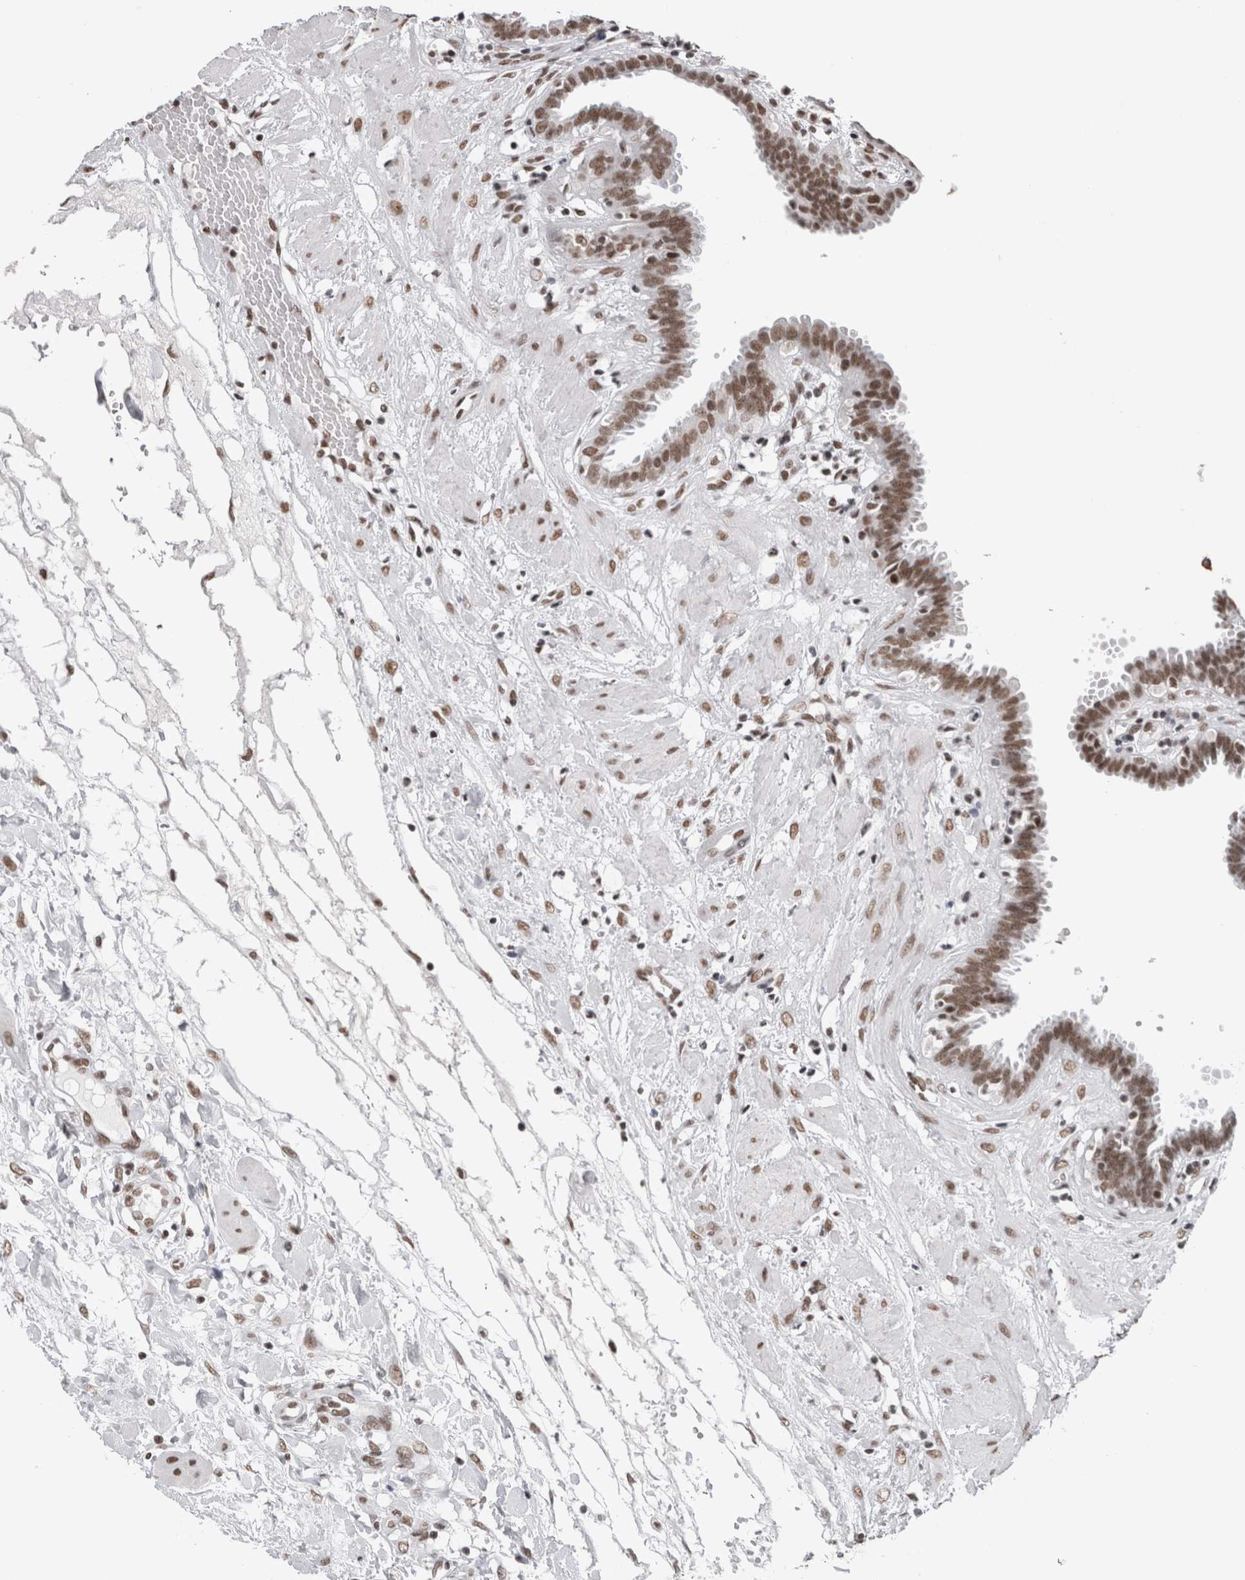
{"staining": {"intensity": "moderate", "quantity": ">75%", "location": "nuclear"}, "tissue": "fallopian tube", "cell_type": "Glandular cells", "image_type": "normal", "snomed": [{"axis": "morphology", "description": "Normal tissue, NOS"}, {"axis": "topography", "description": "Fallopian tube"}, {"axis": "topography", "description": "Placenta"}], "caption": "Fallopian tube stained with a brown dye demonstrates moderate nuclear positive positivity in about >75% of glandular cells.", "gene": "SMC1A", "patient": {"sex": "female", "age": 32}}